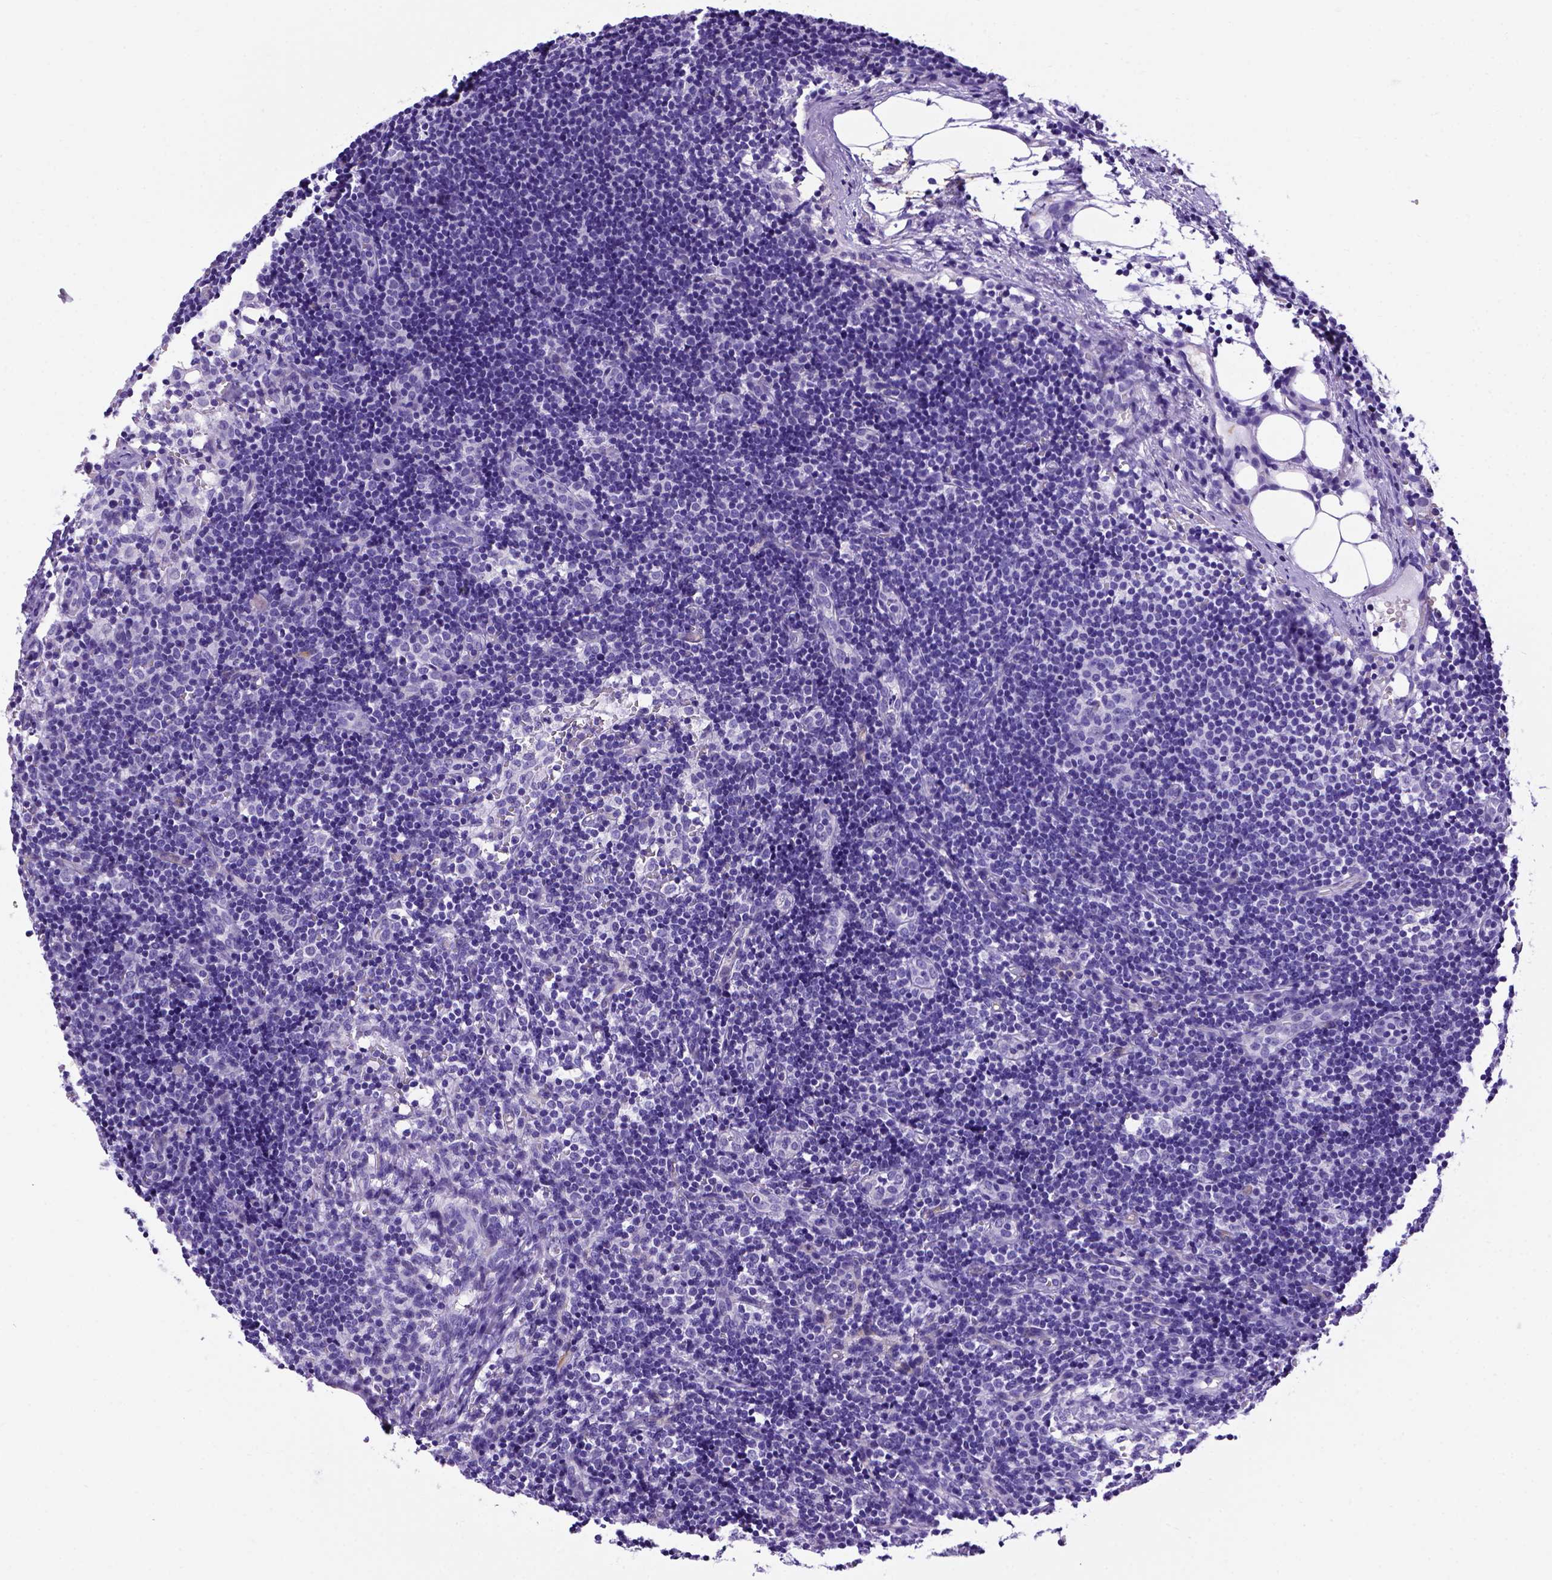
{"staining": {"intensity": "negative", "quantity": "none", "location": "none"}, "tissue": "lymph node", "cell_type": "Germinal center cells", "image_type": "normal", "snomed": [{"axis": "morphology", "description": "Normal tissue, NOS"}, {"axis": "topography", "description": "Lymph node"}], "caption": "The photomicrograph demonstrates no staining of germinal center cells in benign lymph node. (DAB IHC with hematoxylin counter stain).", "gene": "ADAM12", "patient": {"sex": "female", "age": 41}}